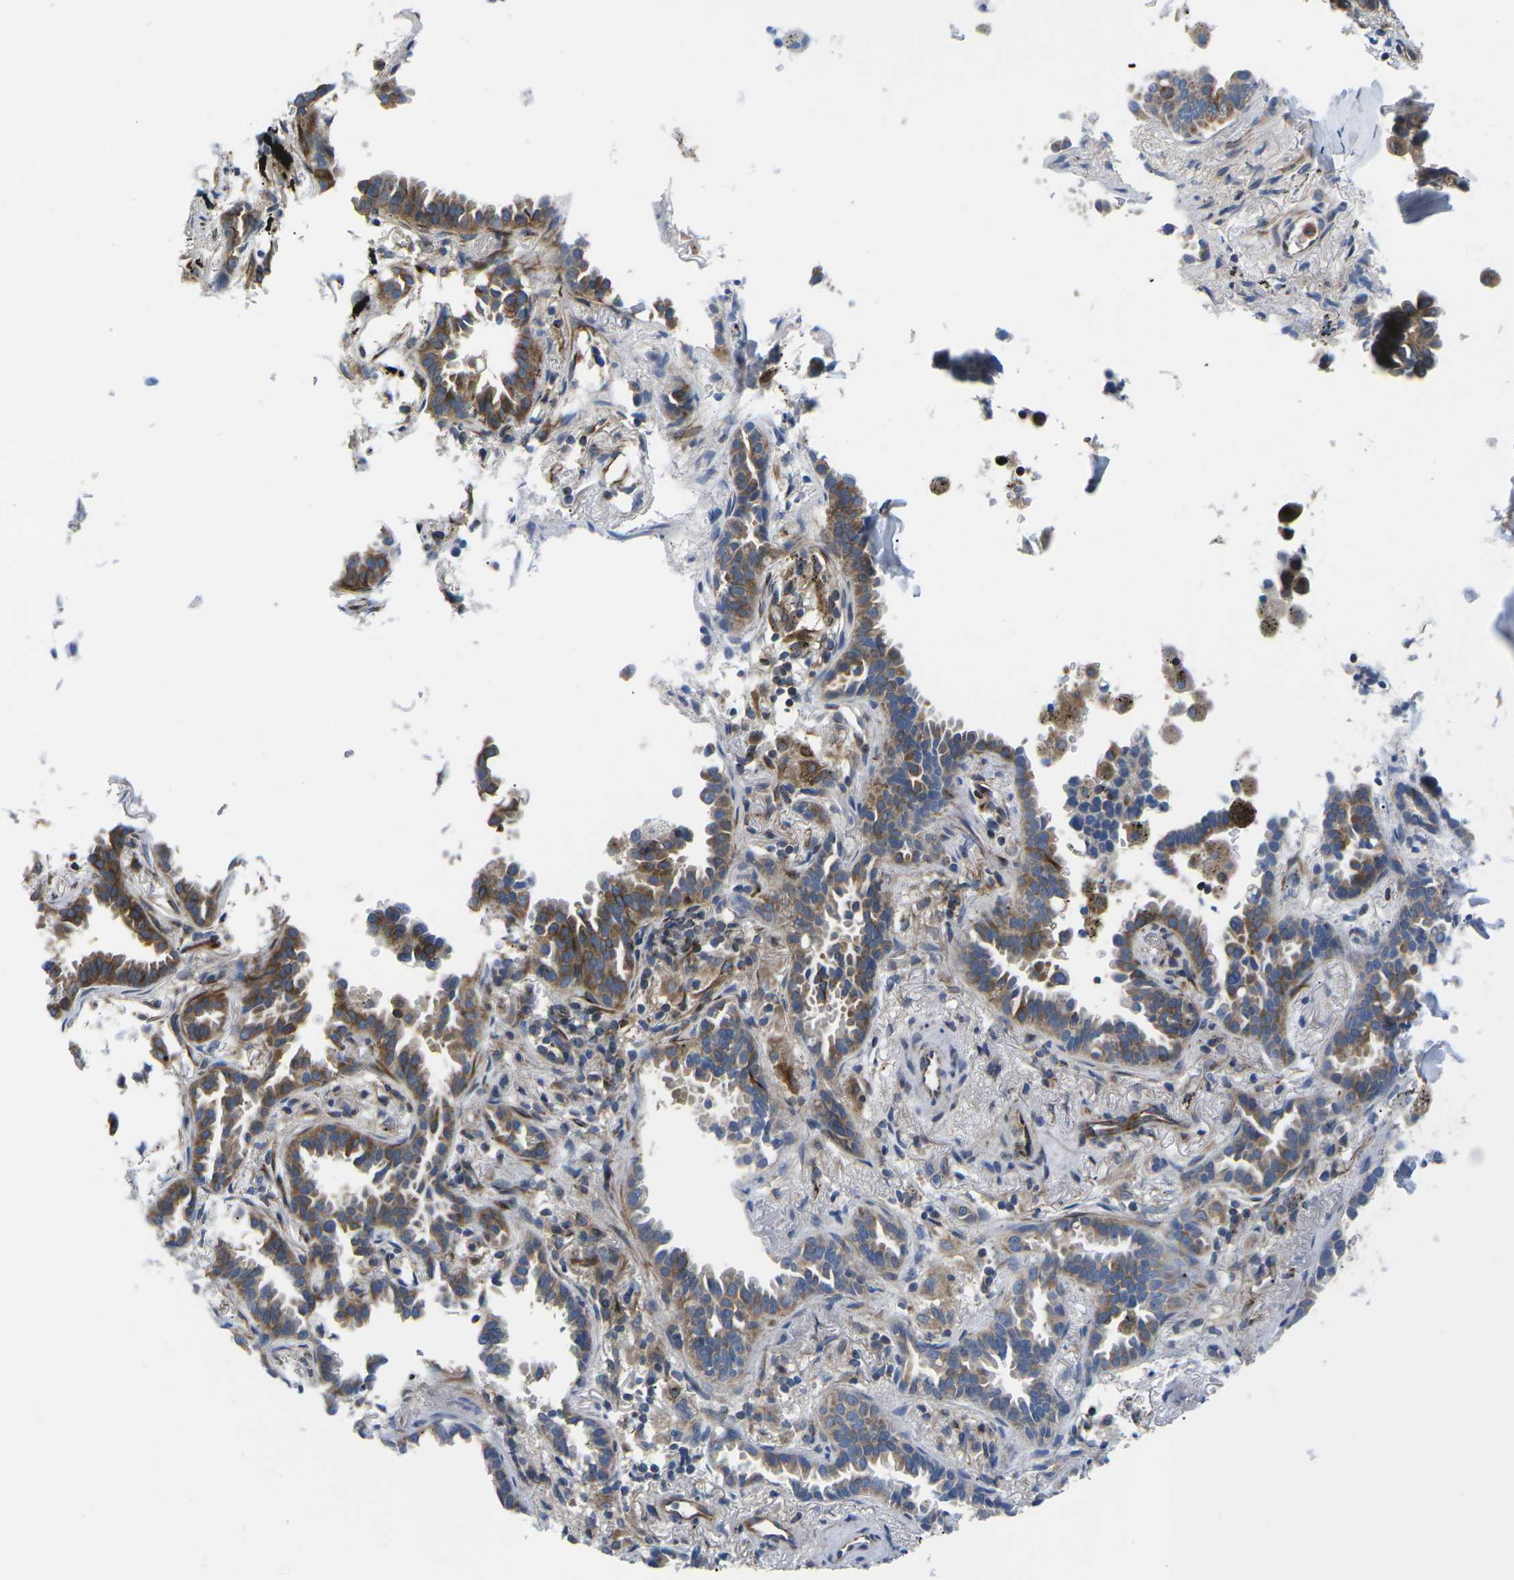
{"staining": {"intensity": "moderate", "quantity": ">75%", "location": "cytoplasmic/membranous"}, "tissue": "lung cancer", "cell_type": "Tumor cells", "image_type": "cancer", "snomed": [{"axis": "morphology", "description": "Normal tissue, NOS"}, {"axis": "morphology", "description": "Adenocarcinoma, NOS"}, {"axis": "topography", "description": "Lung"}], "caption": "The photomicrograph displays a brown stain indicating the presence of a protein in the cytoplasmic/membranous of tumor cells in lung adenocarcinoma. The staining was performed using DAB to visualize the protein expression in brown, while the nuclei were stained in blue with hematoxylin (Magnification: 20x).", "gene": "TMEFF2", "patient": {"sex": "male", "age": 59}}